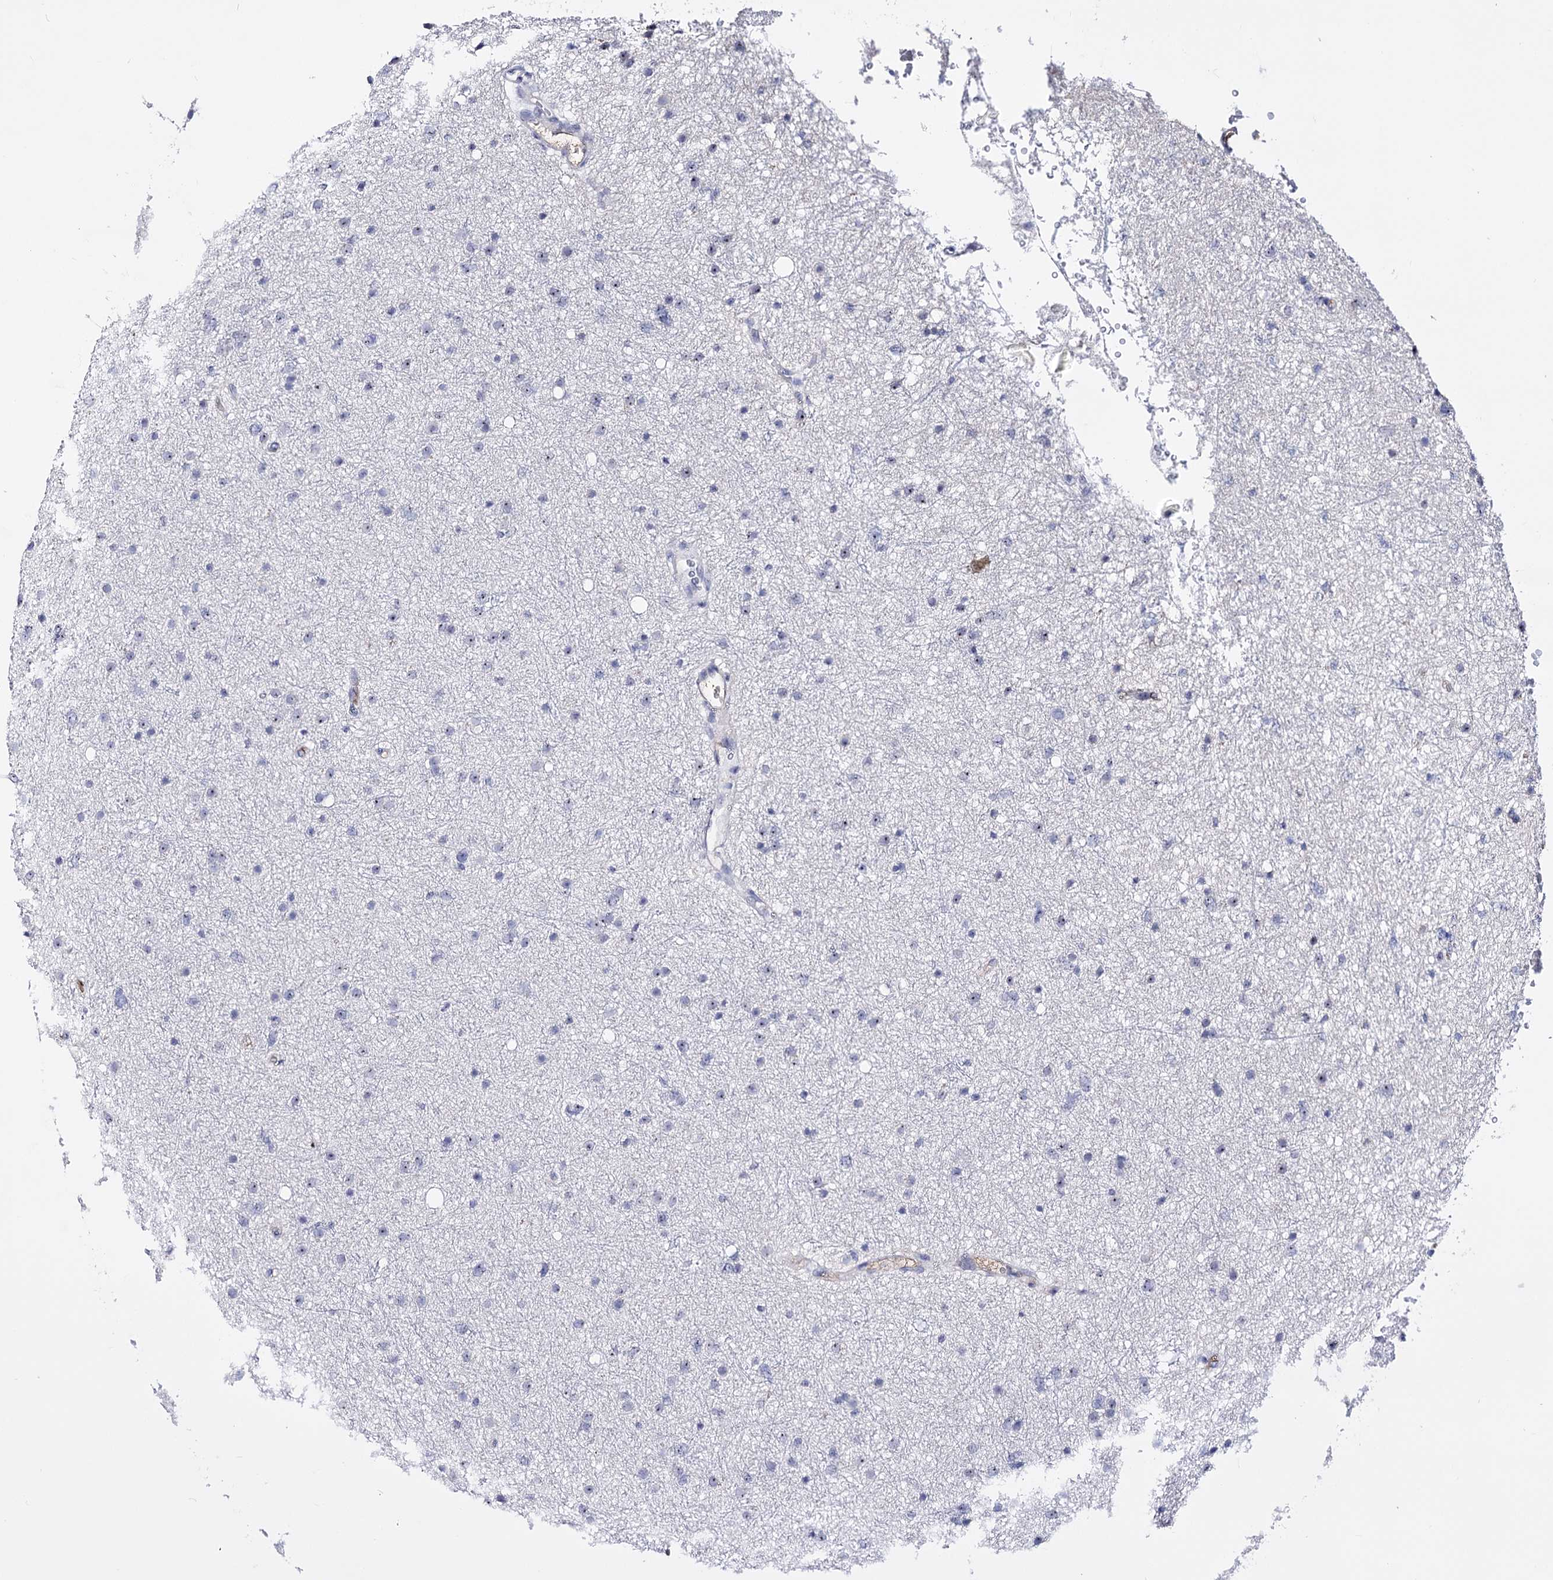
{"staining": {"intensity": "negative", "quantity": "none", "location": "none"}, "tissue": "glioma", "cell_type": "Tumor cells", "image_type": "cancer", "snomed": [{"axis": "morphology", "description": "Glioma, malignant, Low grade"}, {"axis": "topography", "description": "Cerebral cortex"}], "caption": "Glioma was stained to show a protein in brown. There is no significant positivity in tumor cells. The staining was performed using DAB (3,3'-diaminobenzidine) to visualize the protein expression in brown, while the nuclei were stained in blue with hematoxylin (Magnification: 20x).", "gene": "PCGF5", "patient": {"sex": "female", "age": 39}}